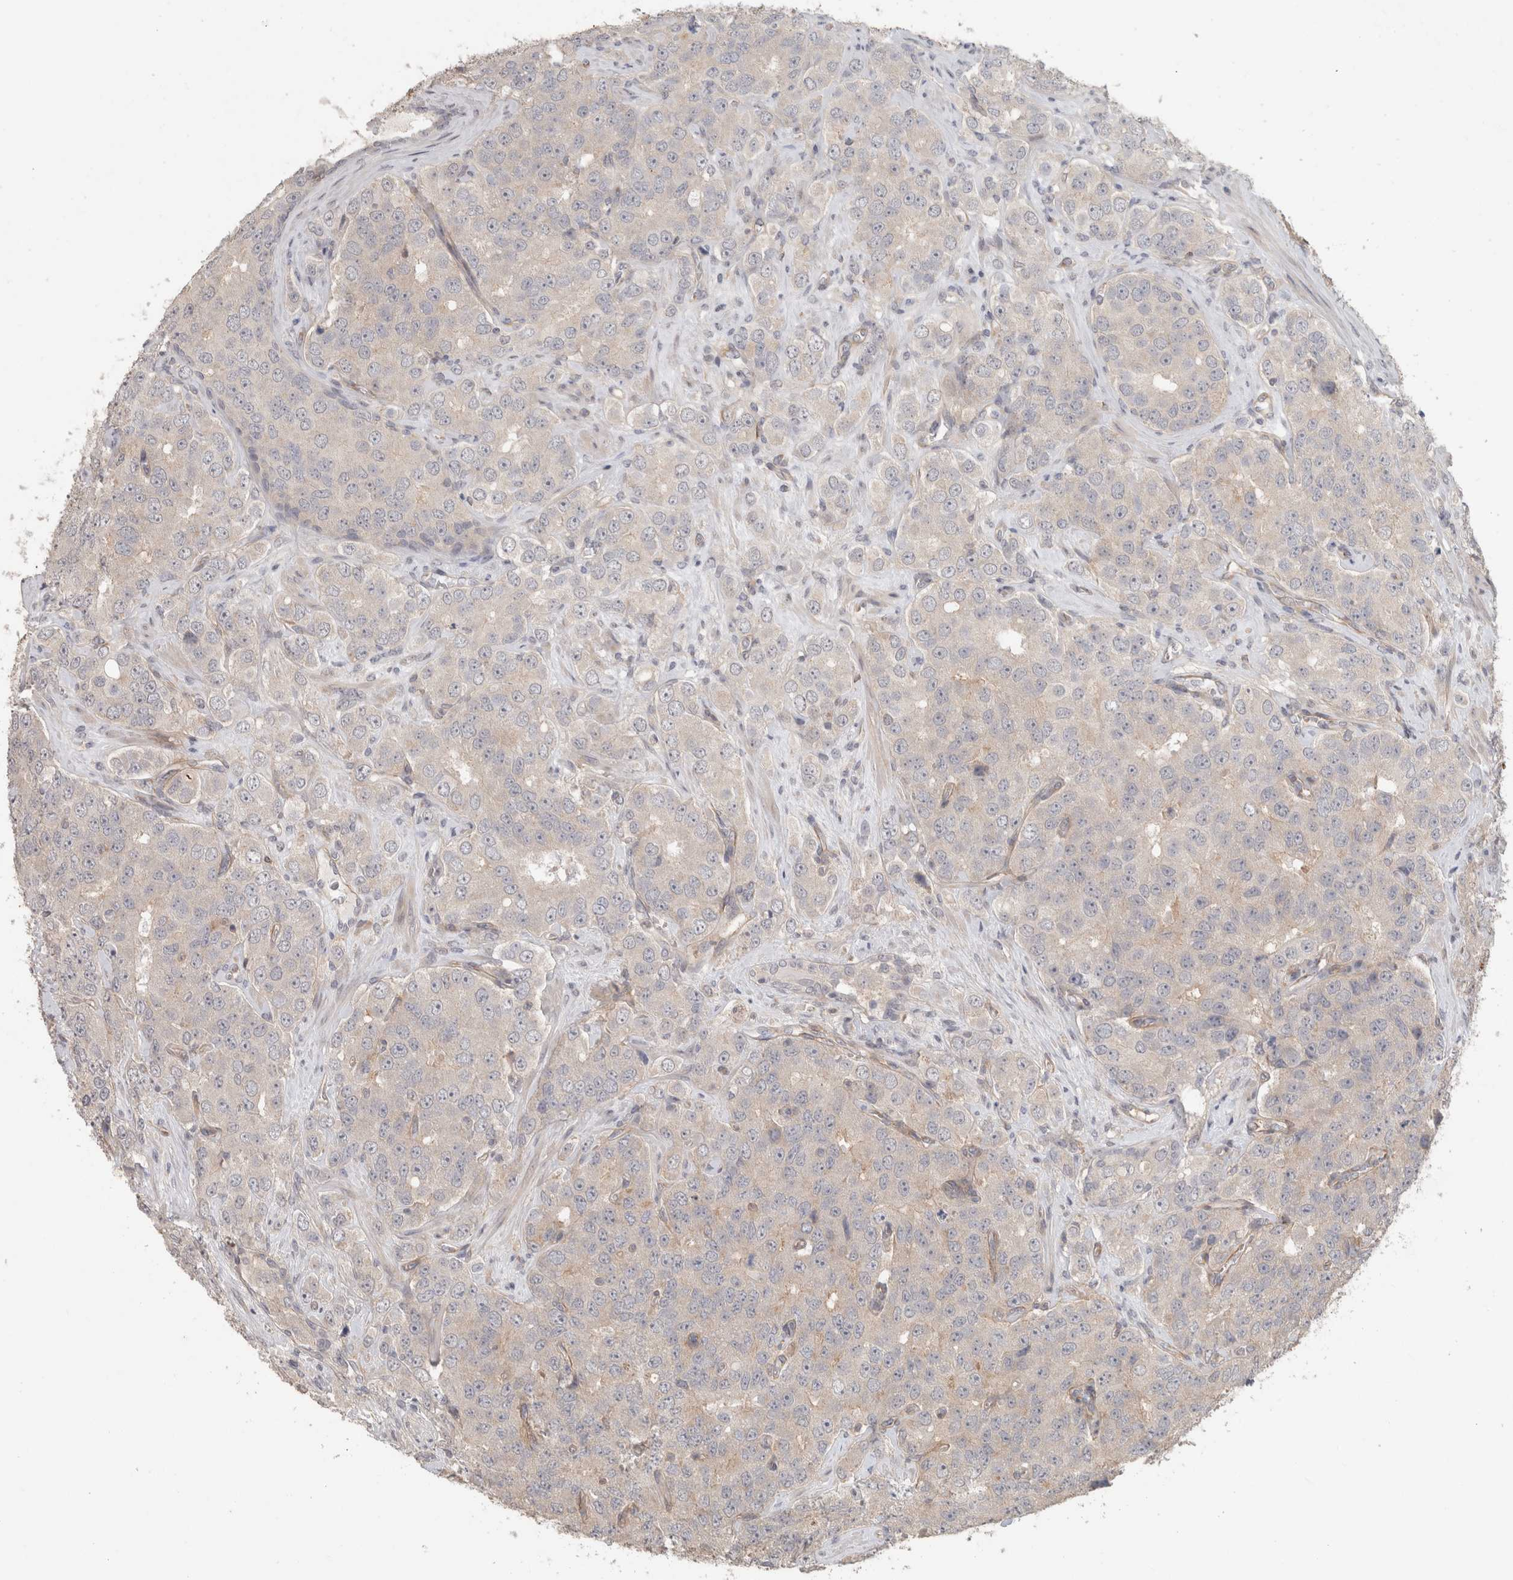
{"staining": {"intensity": "negative", "quantity": "none", "location": "none"}, "tissue": "prostate cancer", "cell_type": "Tumor cells", "image_type": "cancer", "snomed": [{"axis": "morphology", "description": "Adenocarcinoma, High grade"}, {"axis": "topography", "description": "Prostate"}], "caption": "High power microscopy image of an IHC photomicrograph of prostate cancer, revealing no significant positivity in tumor cells.", "gene": "HSPG2", "patient": {"sex": "male", "age": 58}}